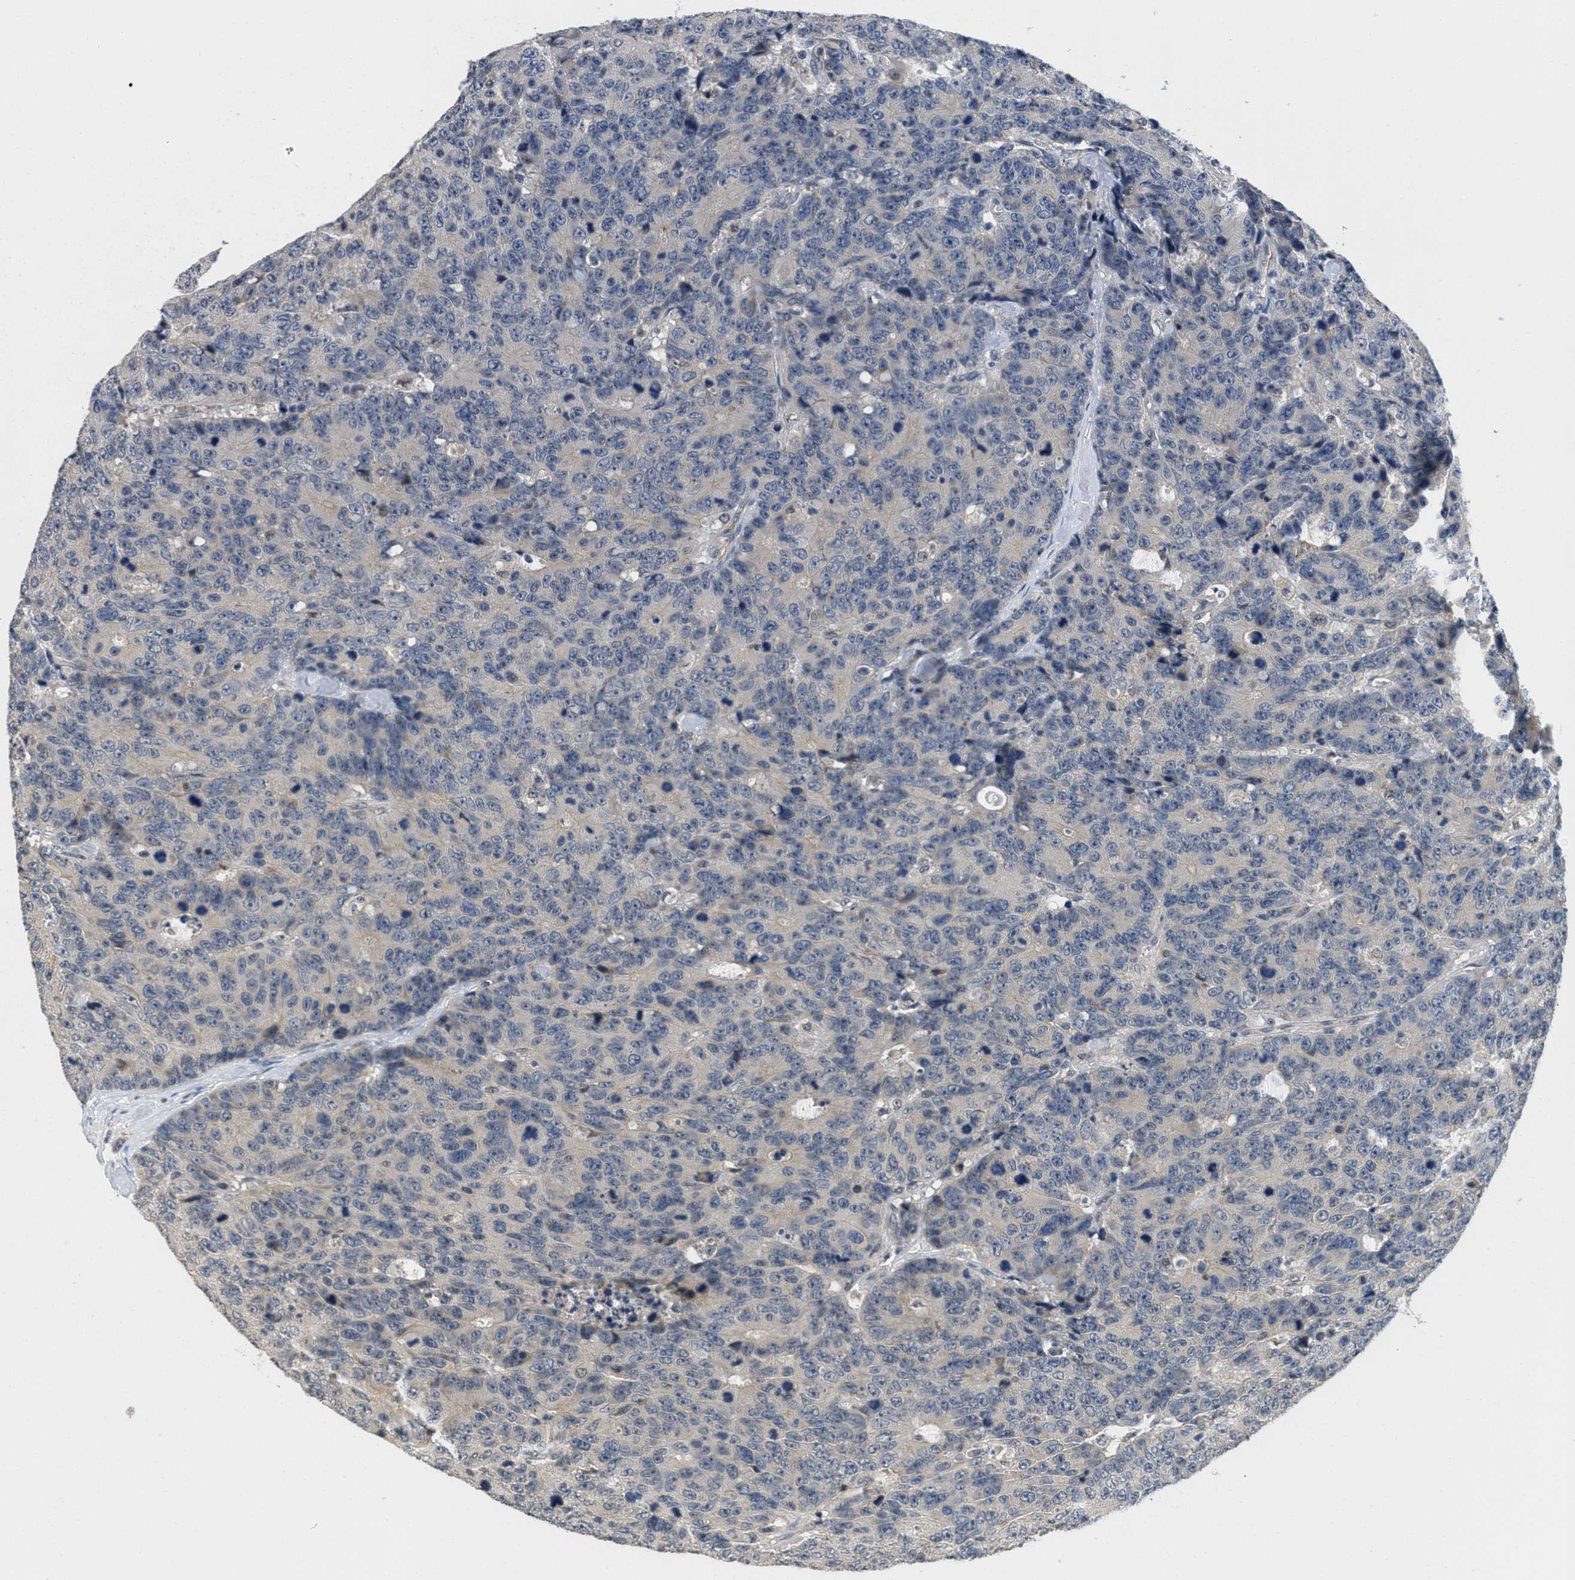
{"staining": {"intensity": "weak", "quantity": "<25%", "location": "cytoplasmic/membranous"}, "tissue": "colorectal cancer", "cell_type": "Tumor cells", "image_type": "cancer", "snomed": [{"axis": "morphology", "description": "Adenocarcinoma, NOS"}, {"axis": "topography", "description": "Colon"}], "caption": "Image shows no significant protein positivity in tumor cells of colorectal adenocarcinoma.", "gene": "ANGPT1", "patient": {"sex": "female", "age": 86}}